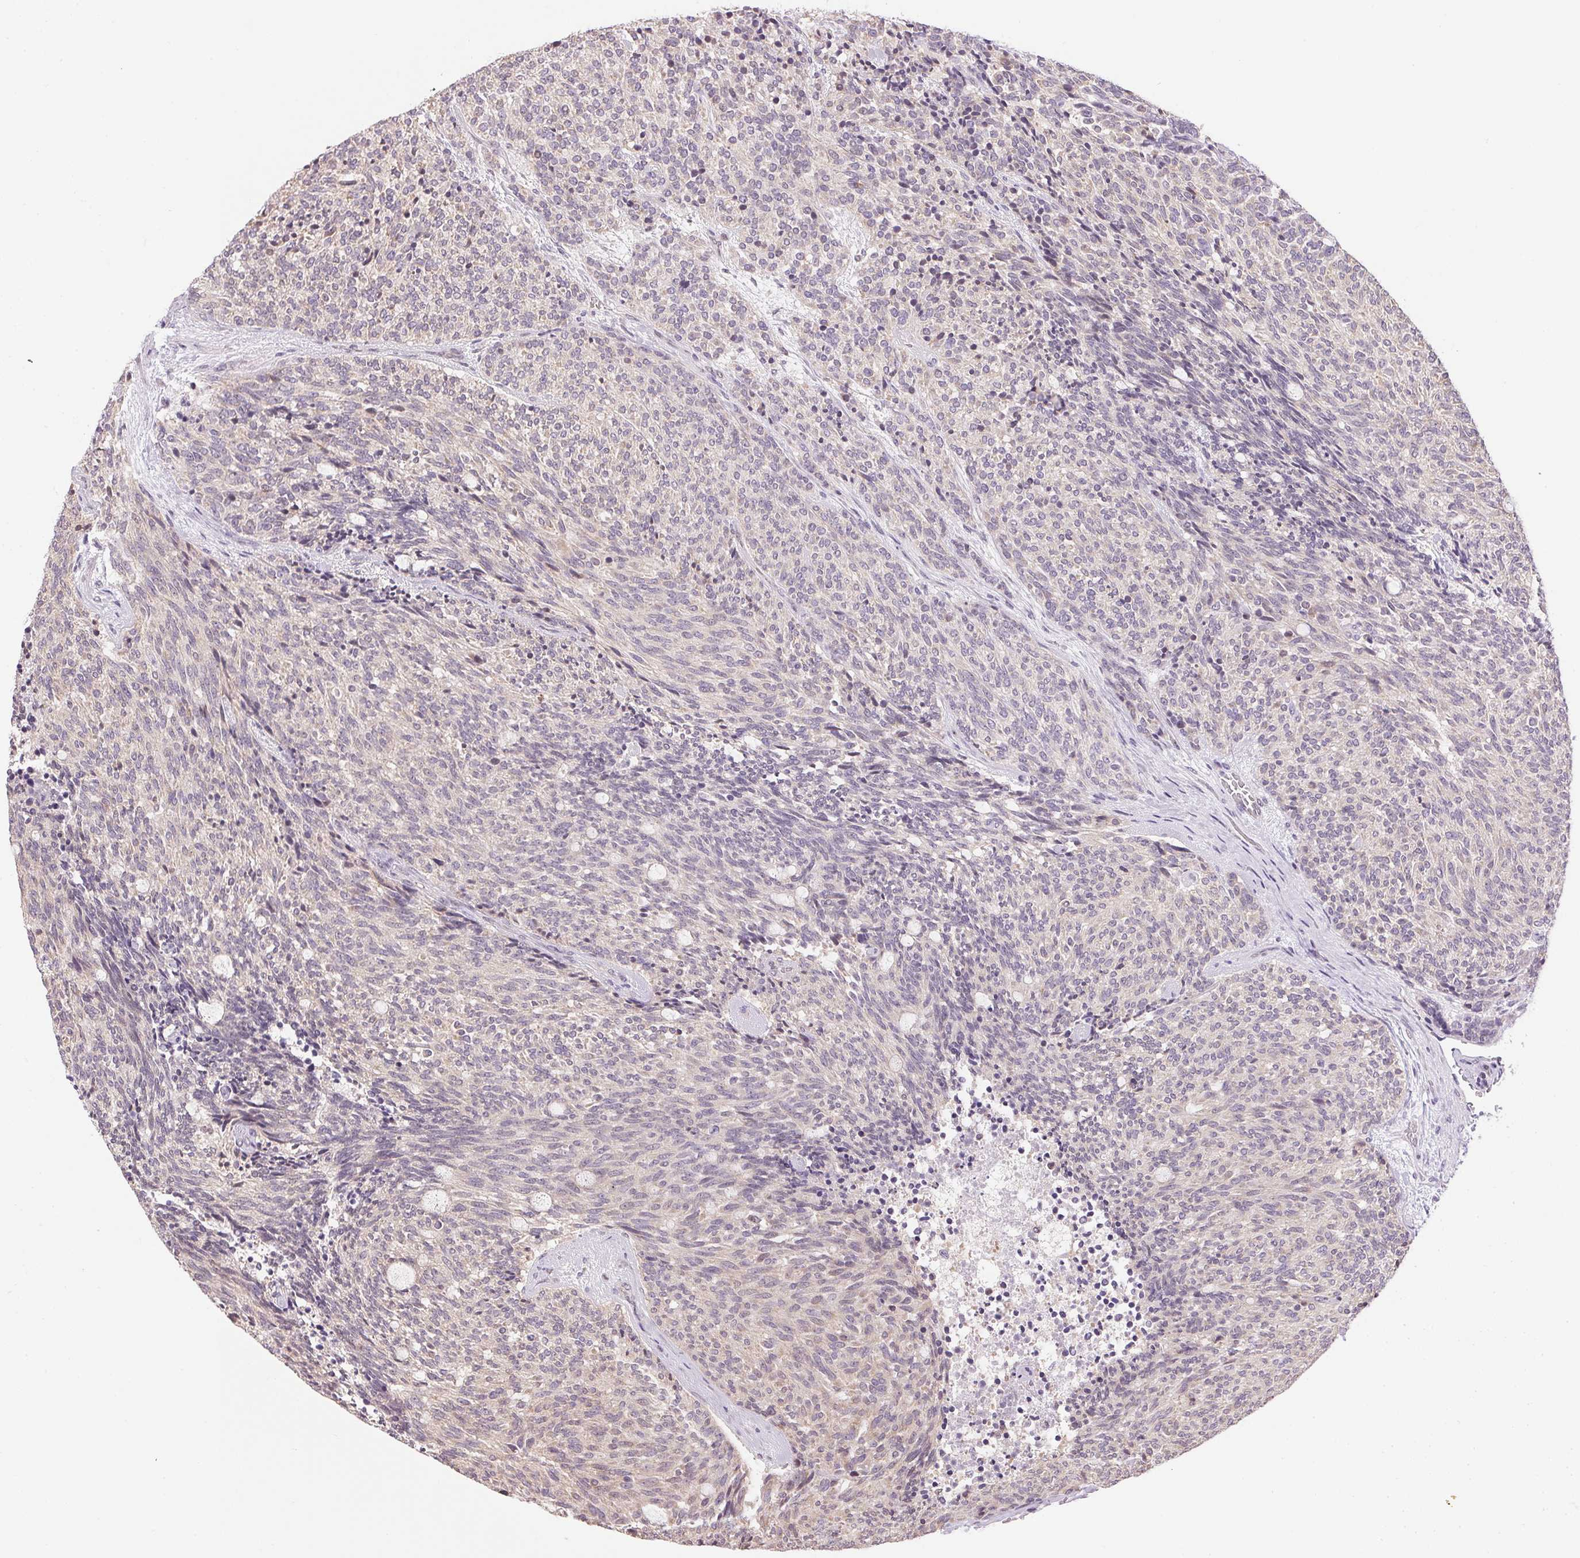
{"staining": {"intensity": "negative", "quantity": "none", "location": "none"}, "tissue": "carcinoid", "cell_type": "Tumor cells", "image_type": "cancer", "snomed": [{"axis": "morphology", "description": "Carcinoid, malignant, NOS"}, {"axis": "topography", "description": "Pancreas"}], "caption": "Human carcinoid stained for a protein using immunohistochemistry shows no expression in tumor cells.", "gene": "SC5D", "patient": {"sex": "female", "age": 54}}